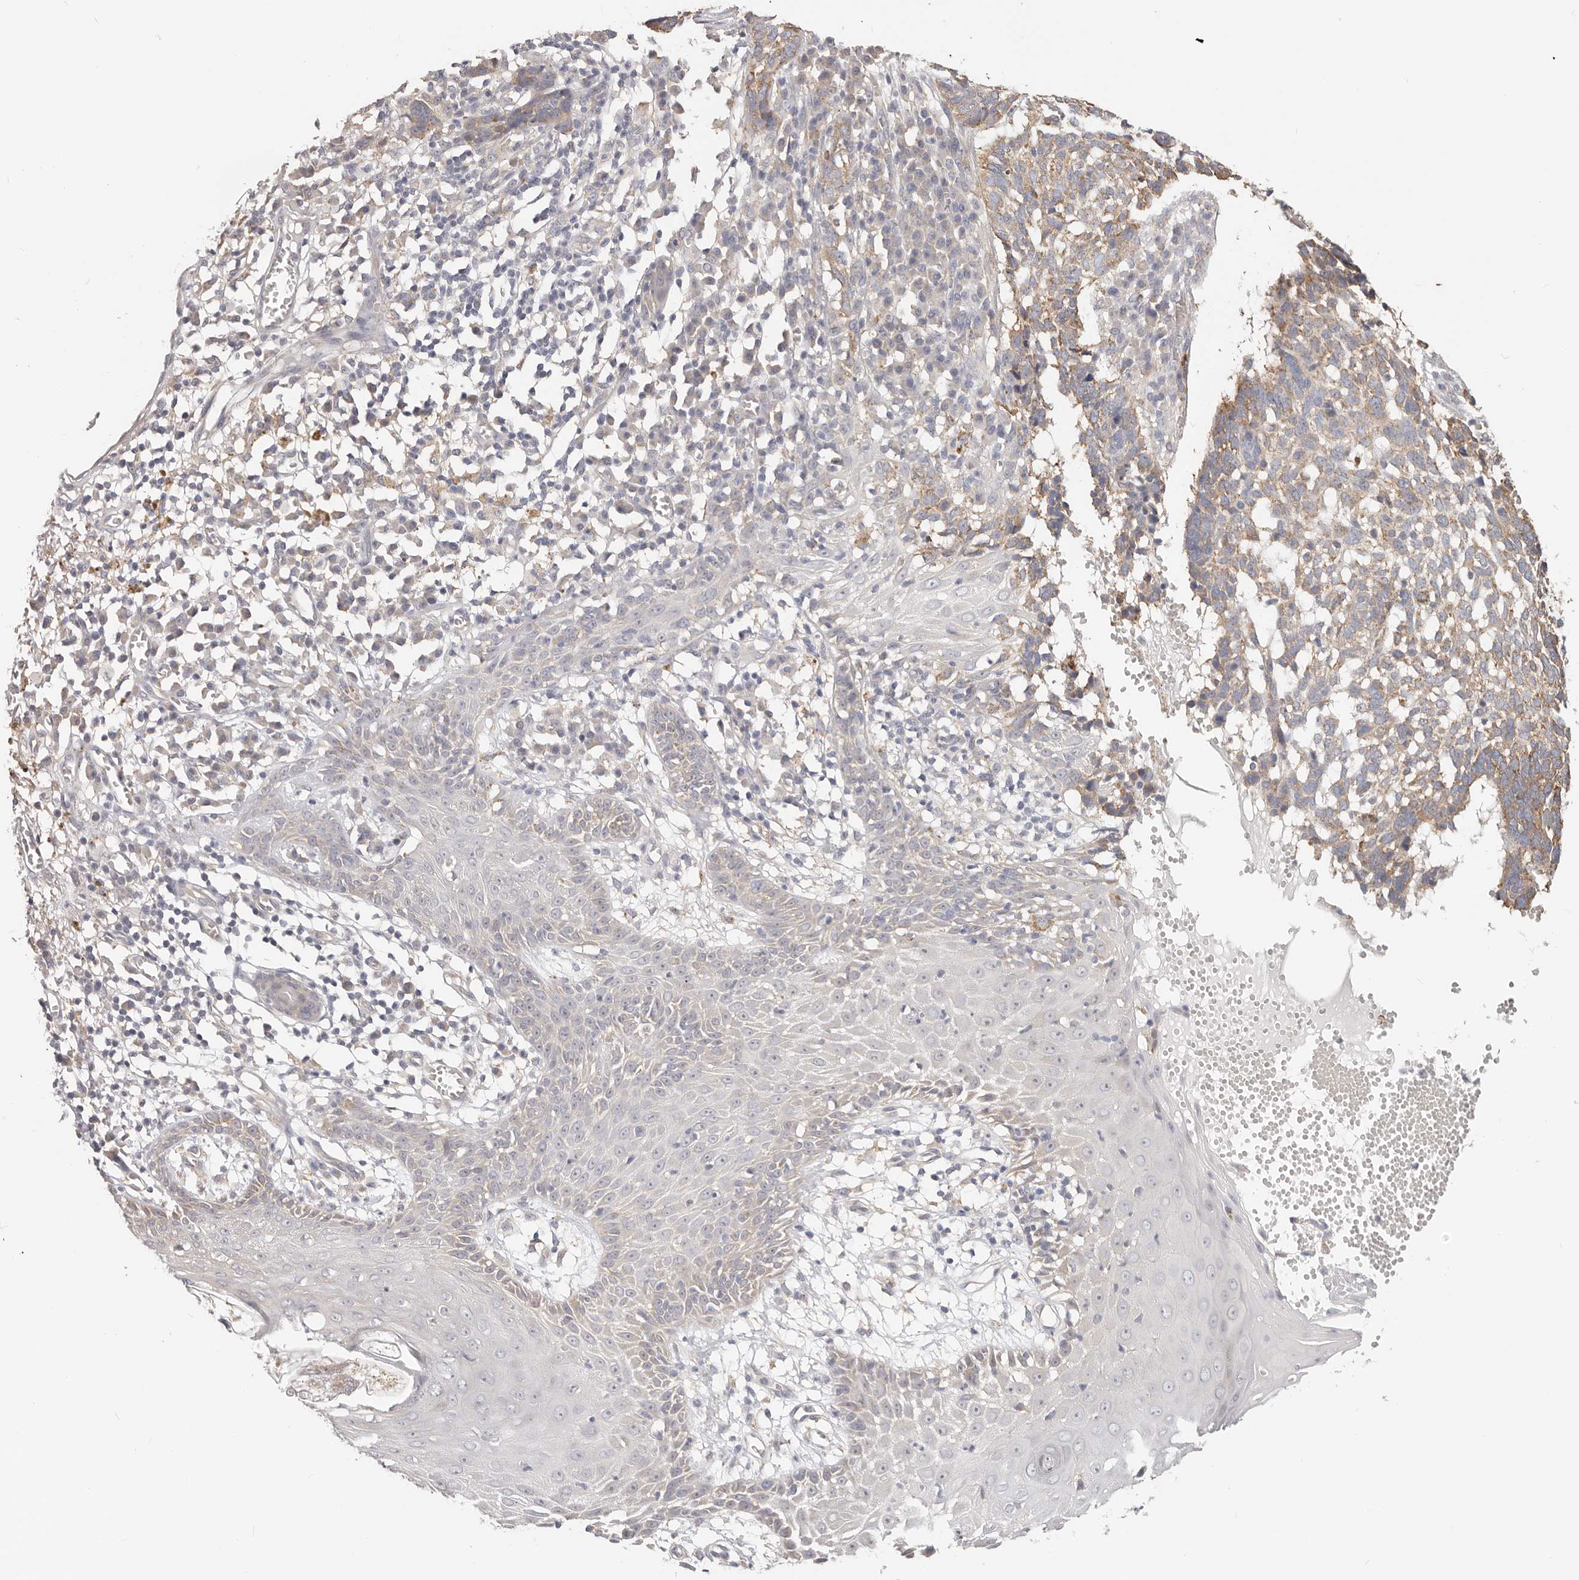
{"staining": {"intensity": "moderate", "quantity": ">75%", "location": "cytoplasmic/membranous"}, "tissue": "skin cancer", "cell_type": "Tumor cells", "image_type": "cancer", "snomed": [{"axis": "morphology", "description": "Basal cell carcinoma"}, {"axis": "topography", "description": "Skin"}], "caption": "Basal cell carcinoma (skin) stained with IHC reveals moderate cytoplasmic/membranous expression in approximately >75% of tumor cells.", "gene": "AFDN", "patient": {"sex": "male", "age": 85}}